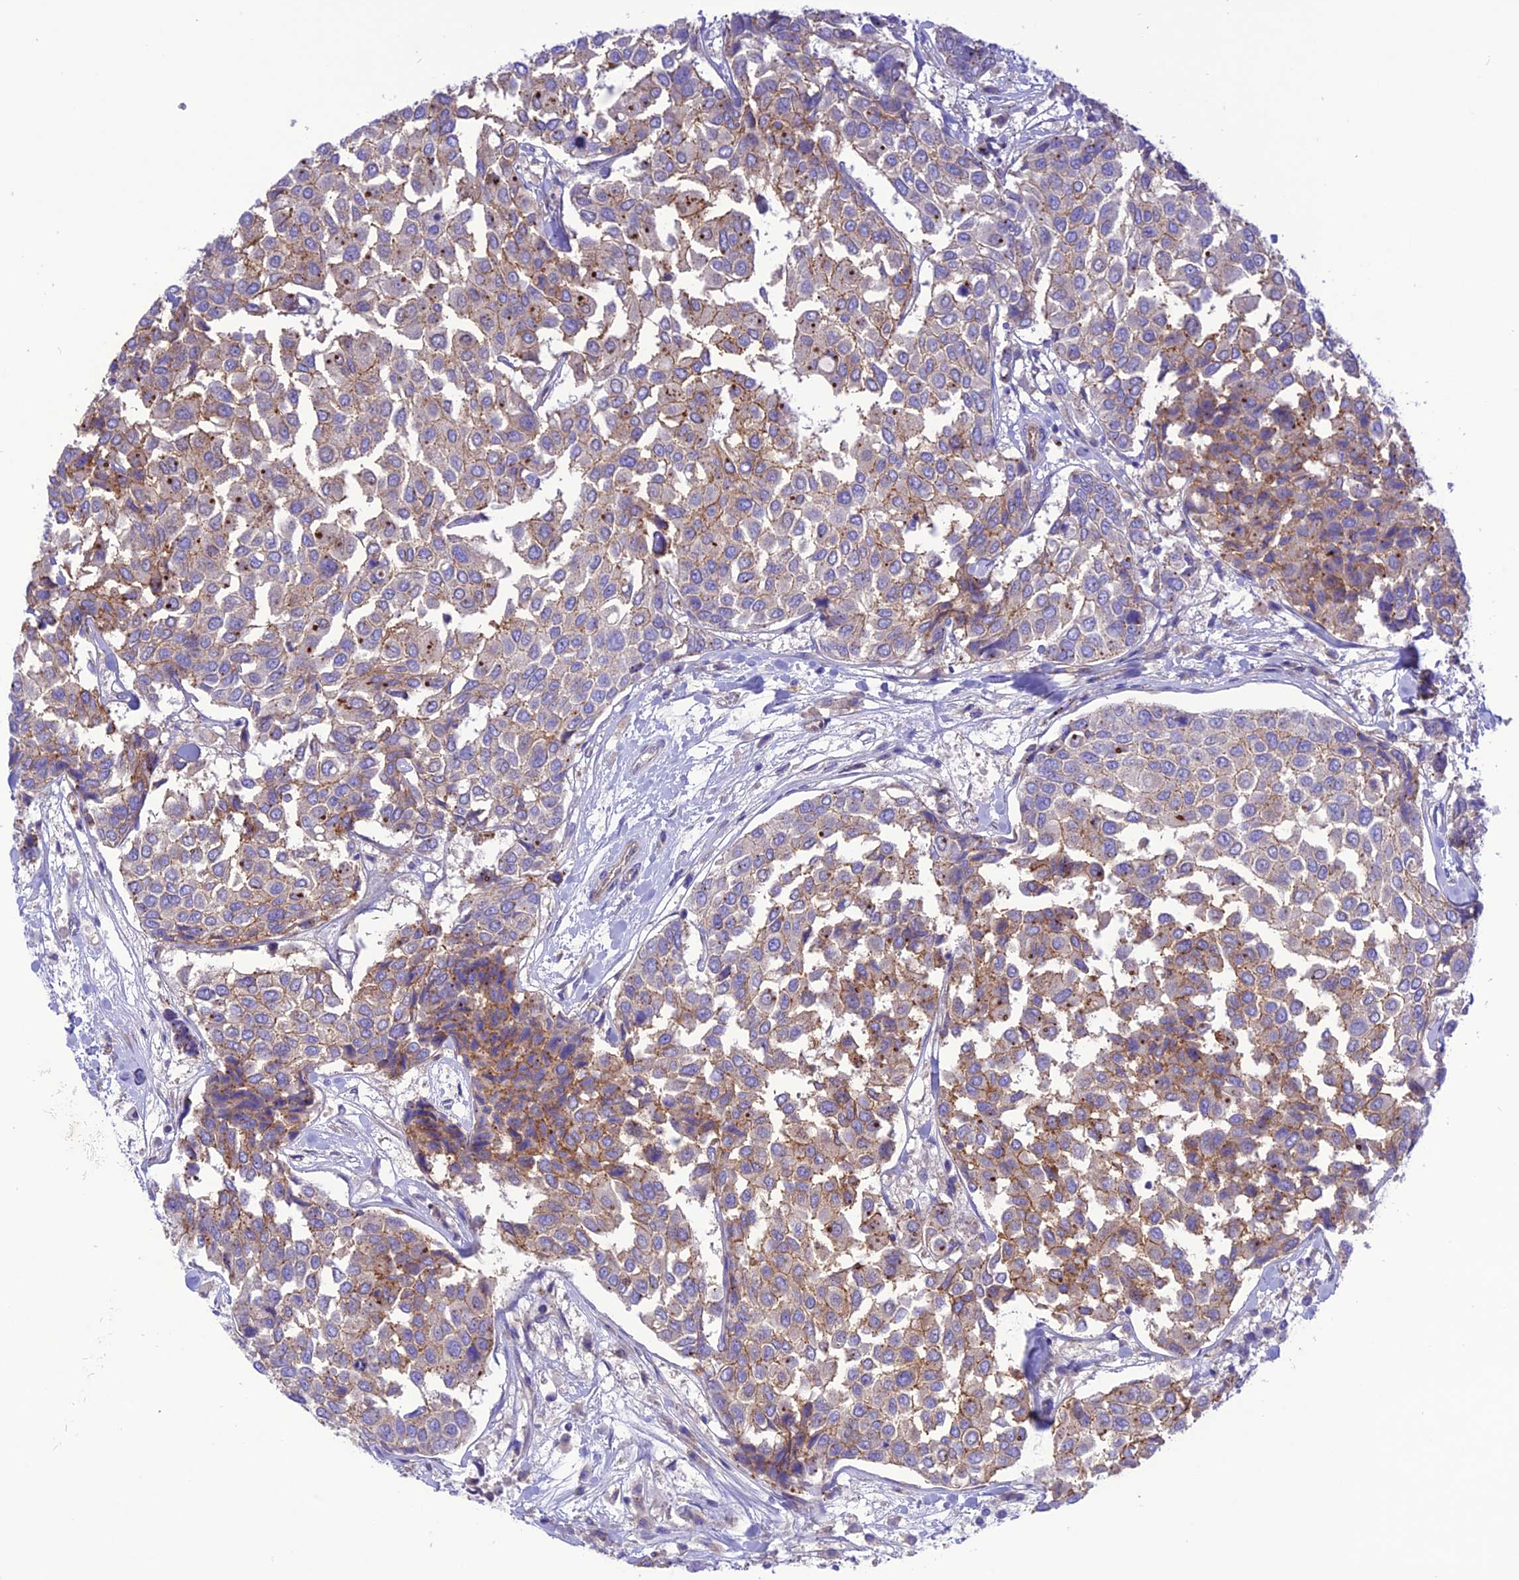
{"staining": {"intensity": "weak", "quantity": ">75%", "location": "cytoplasmic/membranous"}, "tissue": "breast cancer", "cell_type": "Tumor cells", "image_type": "cancer", "snomed": [{"axis": "morphology", "description": "Duct carcinoma"}, {"axis": "topography", "description": "Breast"}], "caption": "The image demonstrates immunohistochemical staining of breast infiltrating ductal carcinoma. There is weak cytoplasmic/membranous expression is present in approximately >75% of tumor cells. (DAB (3,3'-diaminobenzidine) = brown stain, brightfield microscopy at high magnification).", "gene": "CHSY3", "patient": {"sex": "female", "age": 55}}